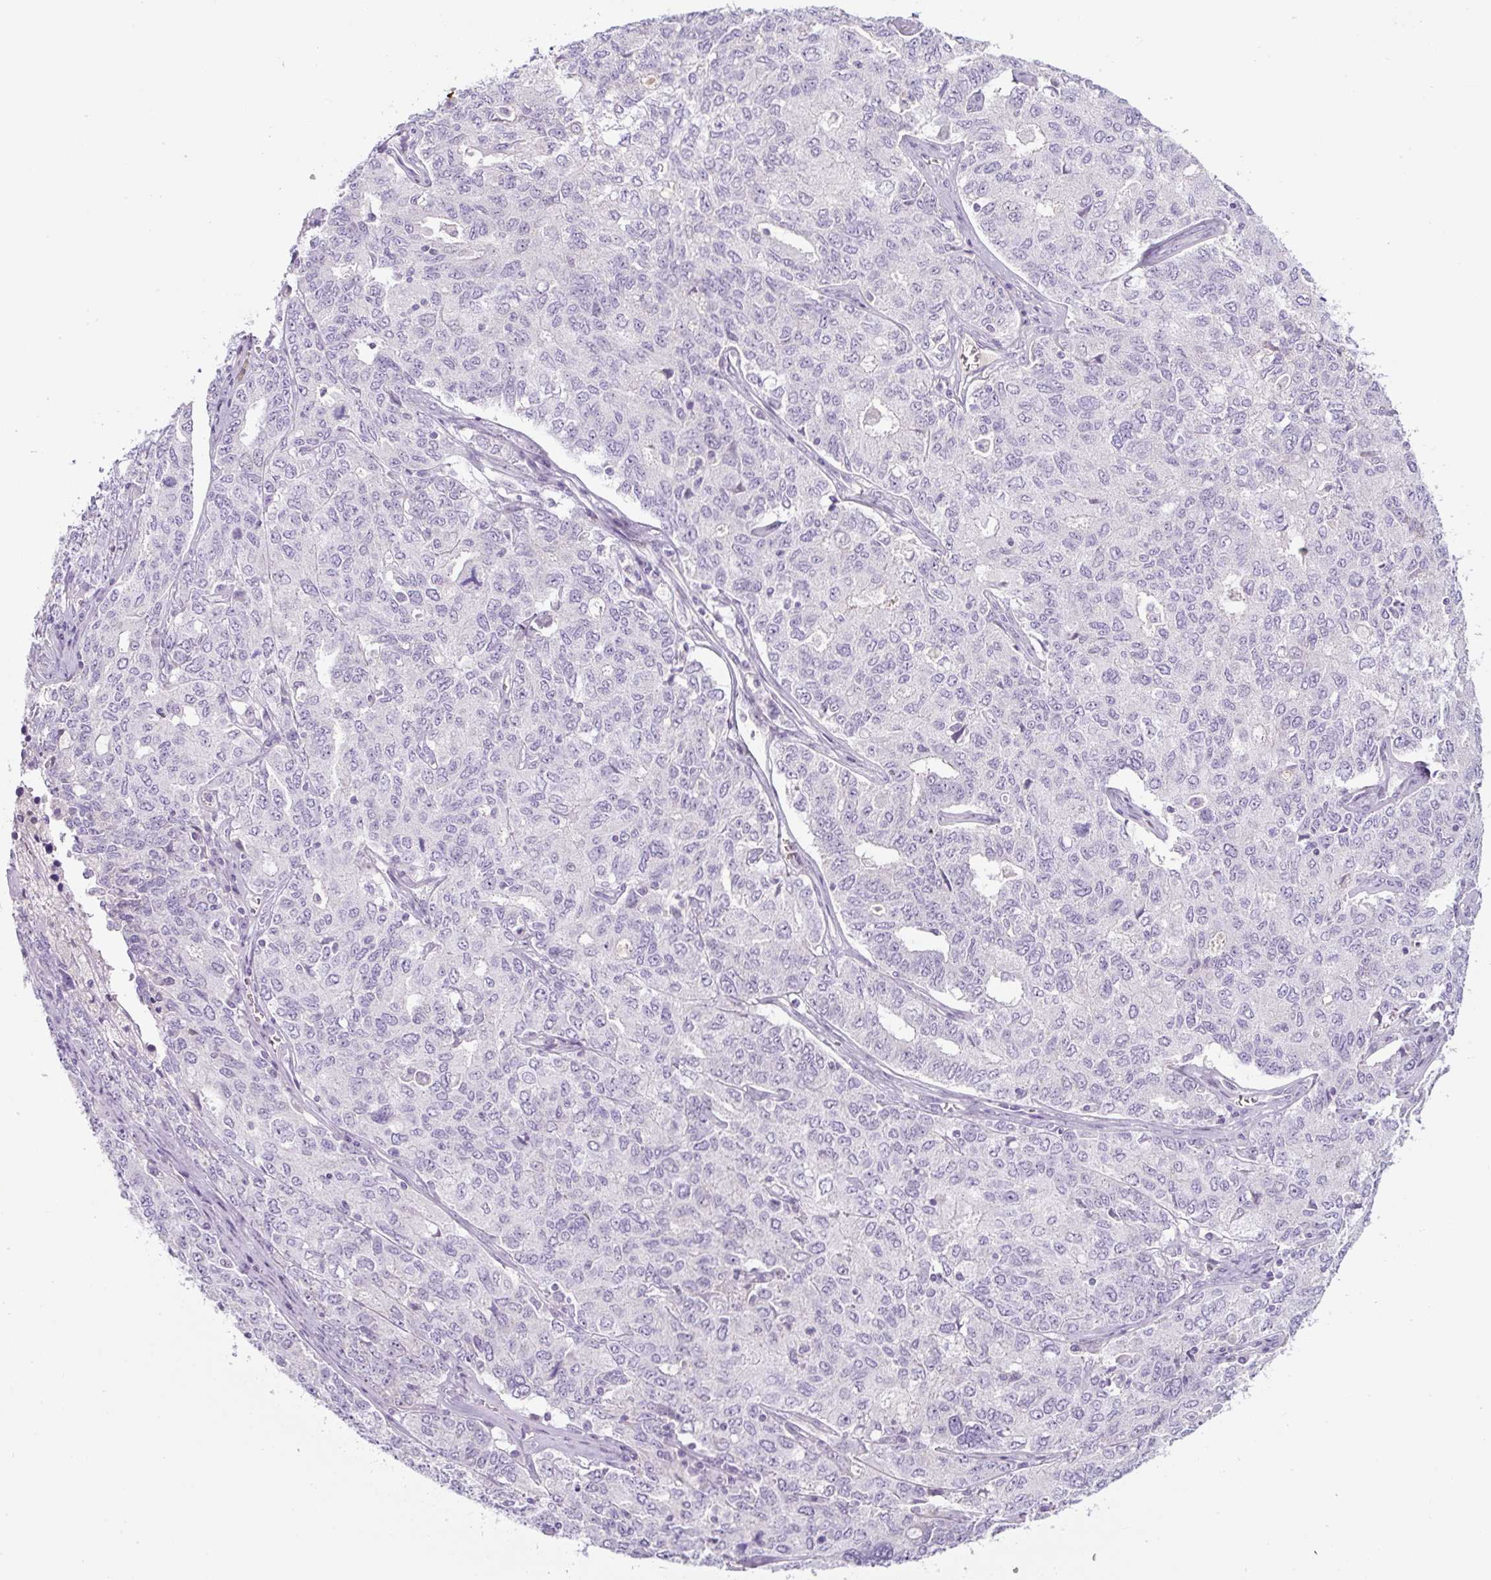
{"staining": {"intensity": "negative", "quantity": "none", "location": "none"}, "tissue": "ovarian cancer", "cell_type": "Tumor cells", "image_type": "cancer", "snomed": [{"axis": "morphology", "description": "Carcinoma, endometroid"}, {"axis": "topography", "description": "Ovary"}], "caption": "Image shows no significant protein positivity in tumor cells of ovarian endometroid carcinoma. Brightfield microscopy of IHC stained with DAB (3,3'-diaminobenzidine) (brown) and hematoxylin (blue), captured at high magnification.", "gene": "FGFBP3", "patient": {"sex": "female", "age": 62}}